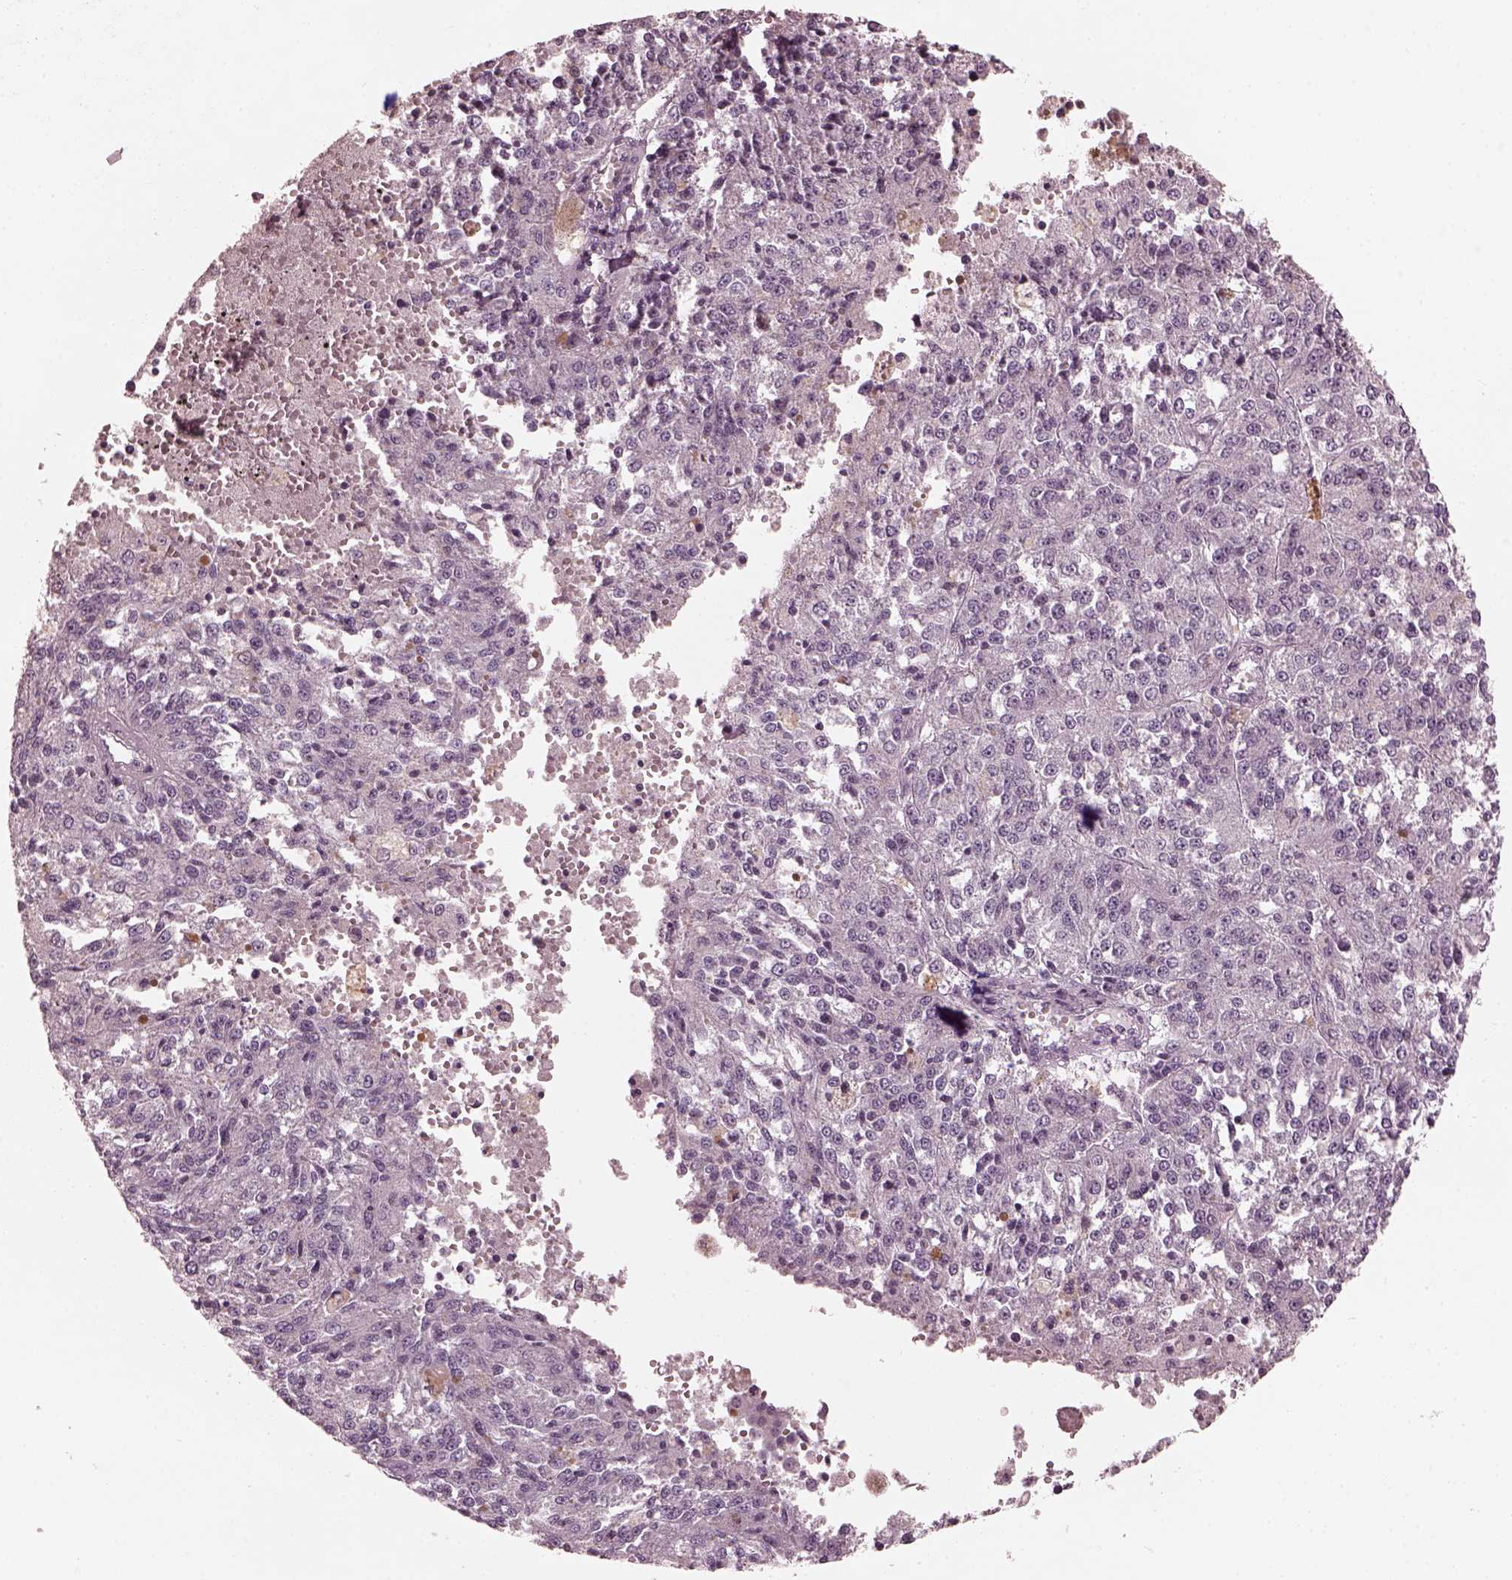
{"staining": {"intensity": "negative", "quantity": "none", "location": "none"}, "tissue": "melanoma", "cell_type": "Tumor cells", "image_type": "cancer", "snomed": [{"axis": "morphology", "description": "Malignant melanoma, Metastatic site"}, {"axis": "topography", "description": "Lymph node"}], "caption": "Immunohistochemistry of human malignant melanoma (metastatic site) exhibits no staining in tumor cells.", "gene": "OPTC", "patient": {"sex": "female", "age": 64}}